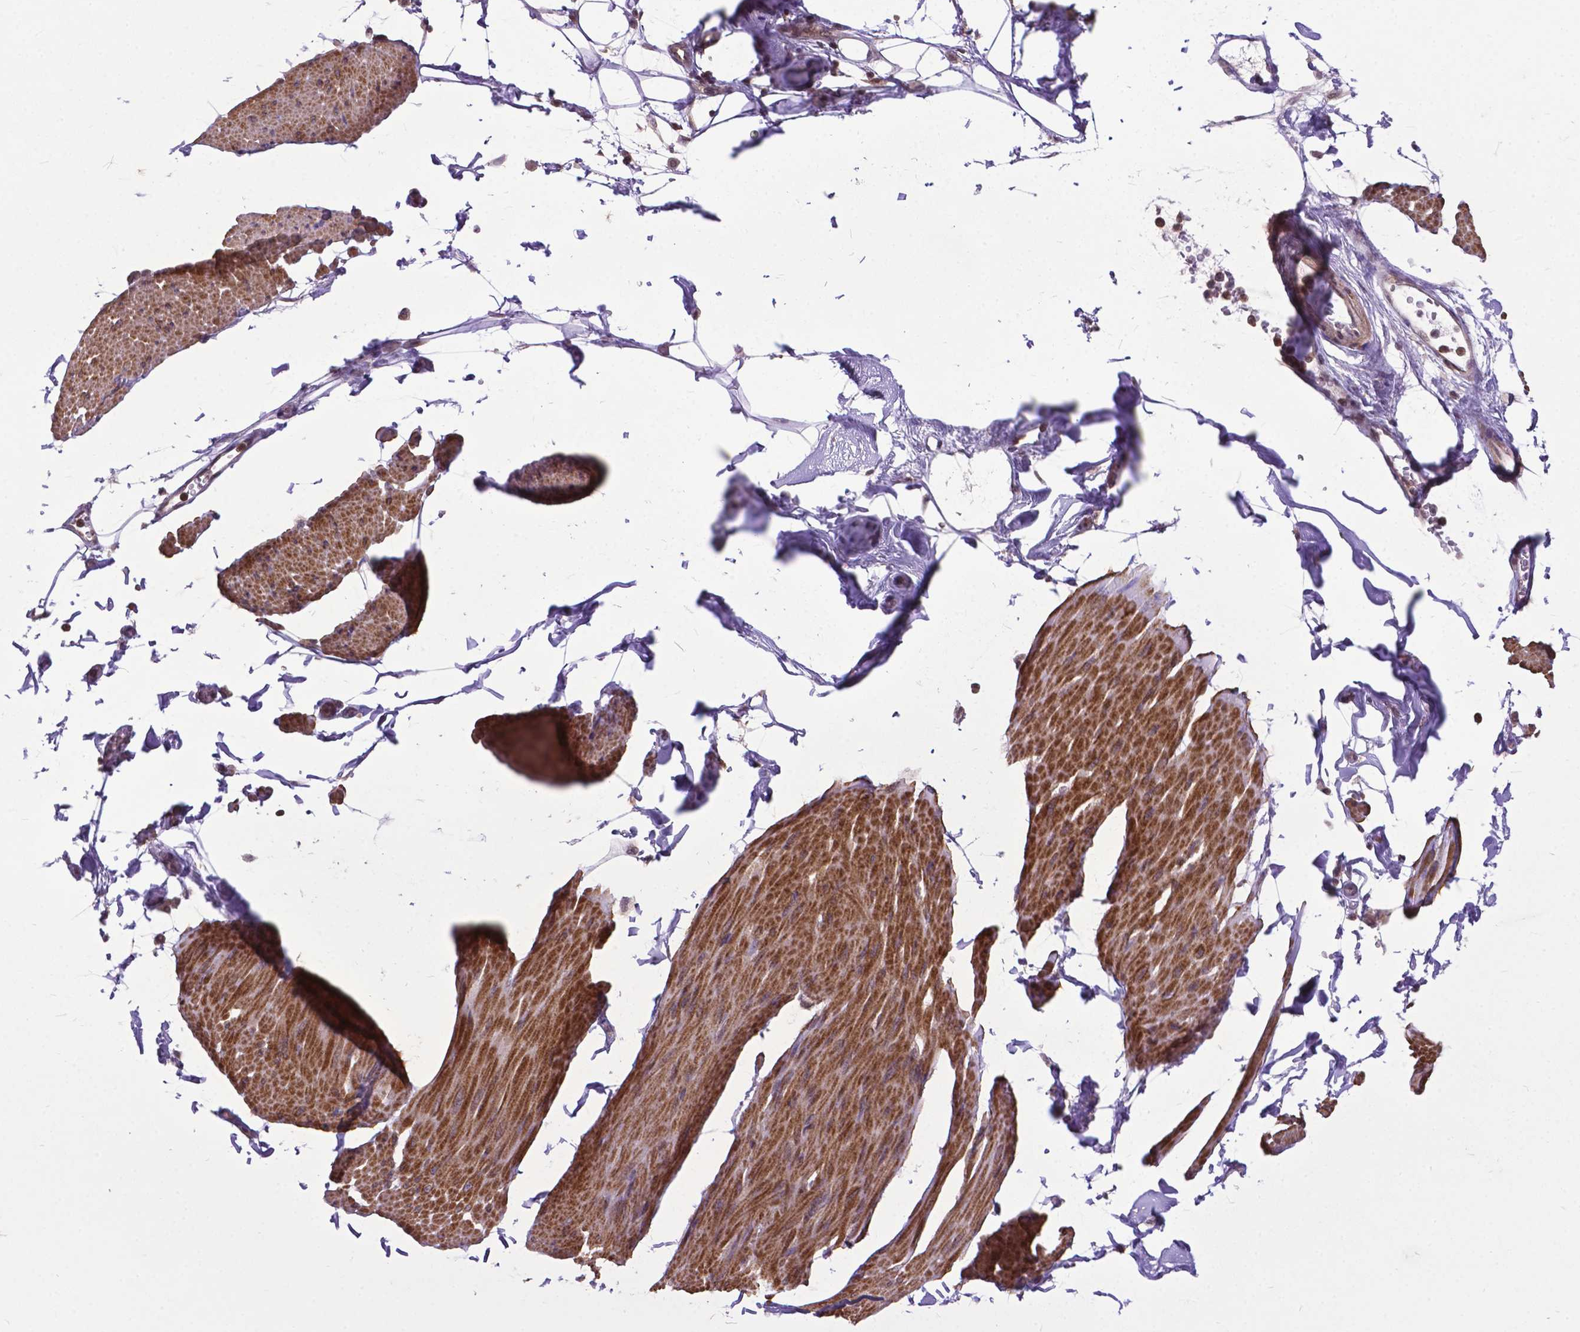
{"staining": {"intensity": "moderate", "quantity": ">75%", "location": "cytoplasmic/membranous,nuclear"}, "tissue": "smooth muscle", "cell_type": "Smooth muscle cells", "image_type": "normal", "snomed": [{"axis": "morphology", "description": "Normal tissue, NOS"}, {"axis": "topography", "description": "Adipose tissue"}, {"axis": "topography", "description": "Smooth muscle"}, {"axis": "topography", "description": "Peripheral nerve tissue"}], "caption": "This image displays immunohistochemistry staining of benign human smooth muscle, with medium moderate cytoplasmic/membranous,nuclear staining in approximately >75% of smooth muscle cells.", "gene": "OTUB1", "patient": {"sex": "male", "age": 83}}